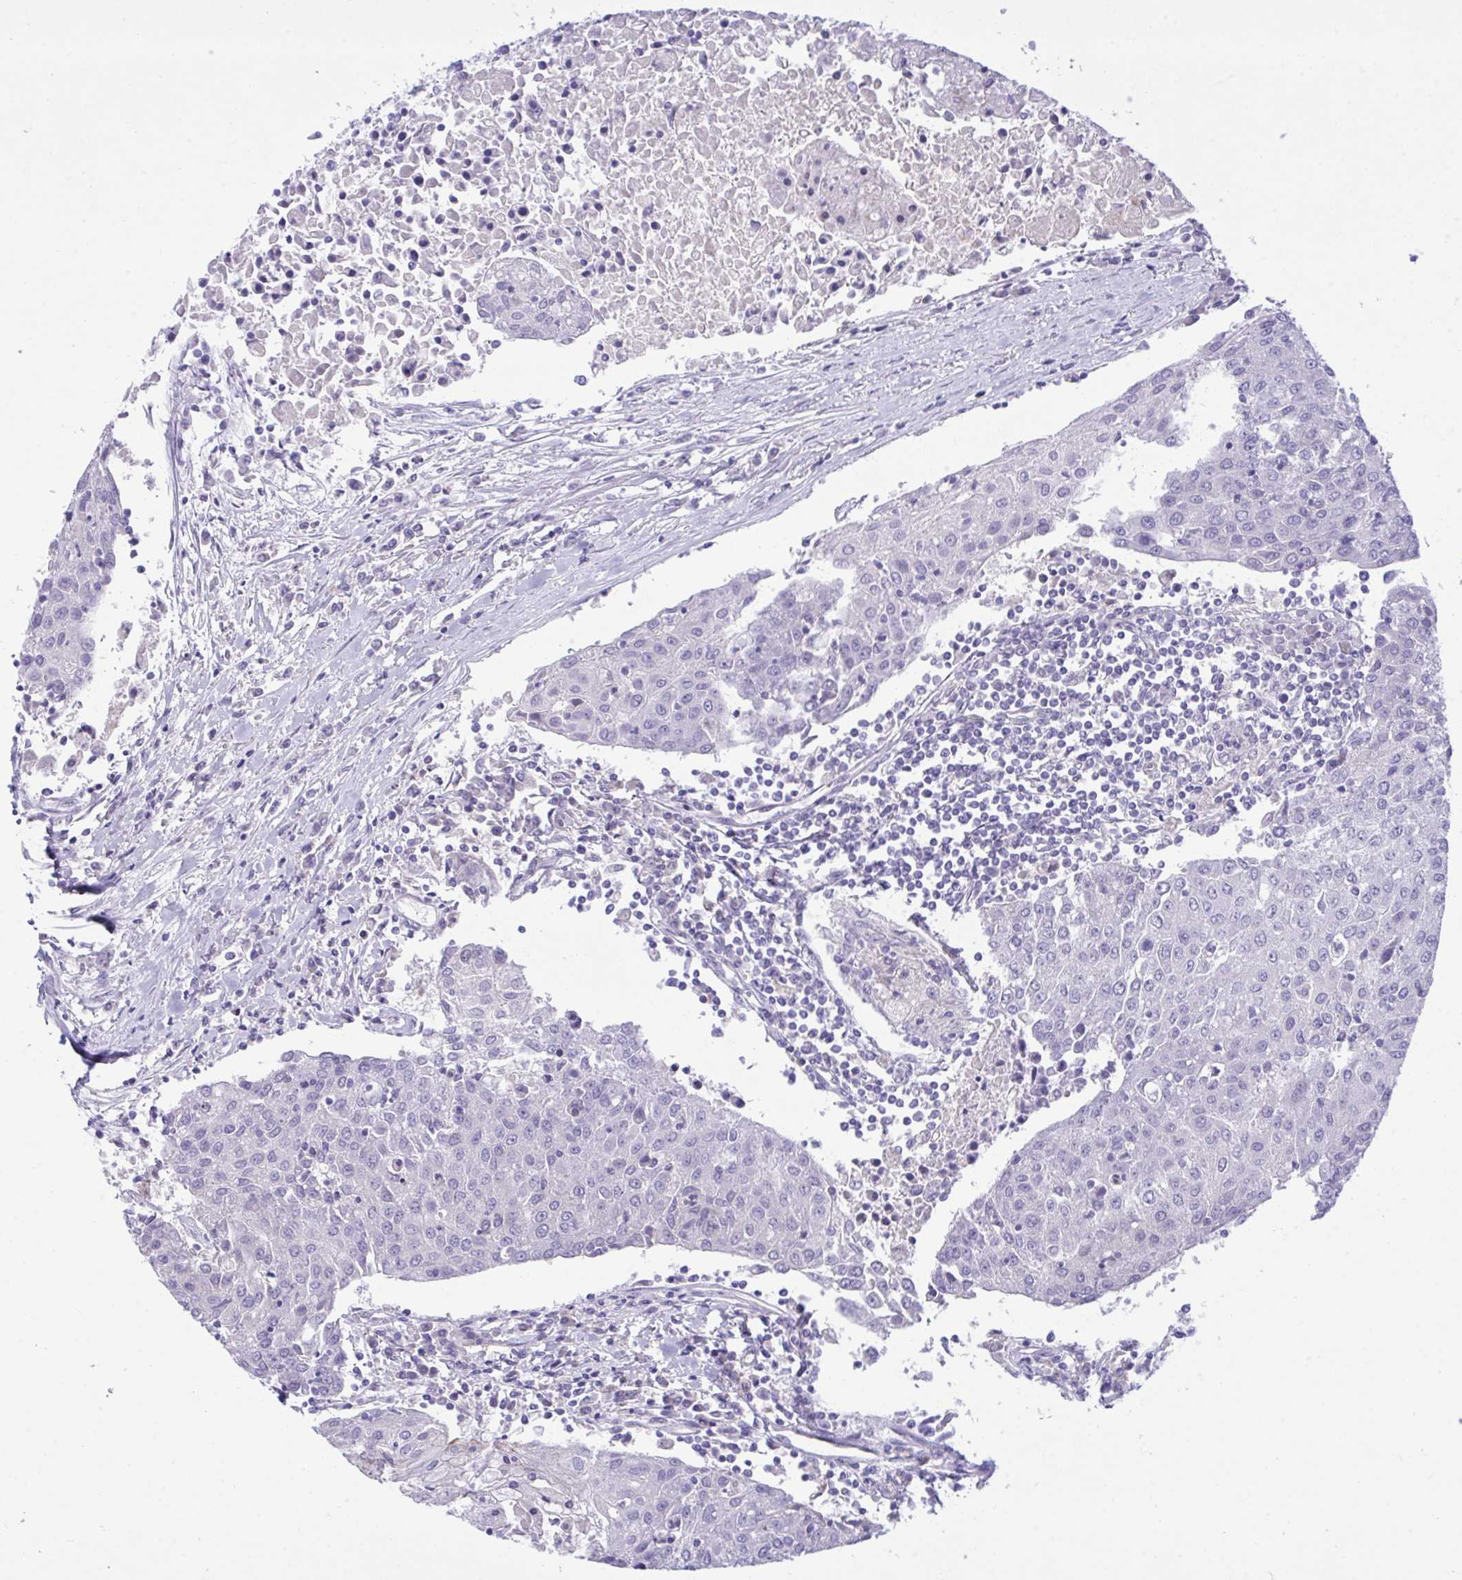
{"staining": {"intensity": "negative", "quantity": "none", "location": "none"}, "tissue": "urothelial cancer", "cell_type": "Tumor cells", "image_type": "cancer", "snomed": [{"axis": "morphology", "description": "Urothelial carcinoma, High grade"}, {"axis": "topography", "description": "Urinary bladder"}], "caption": "High magnification brightfield microscopy of urothelial cancer stained with DAB (3,3'-diaminobenzidine) (brown) and counterstained with hematoxylin (blue): tumor cells show no significant staining.", "gene": "MED9", "patient": {"sex": "female", "age": 85}}